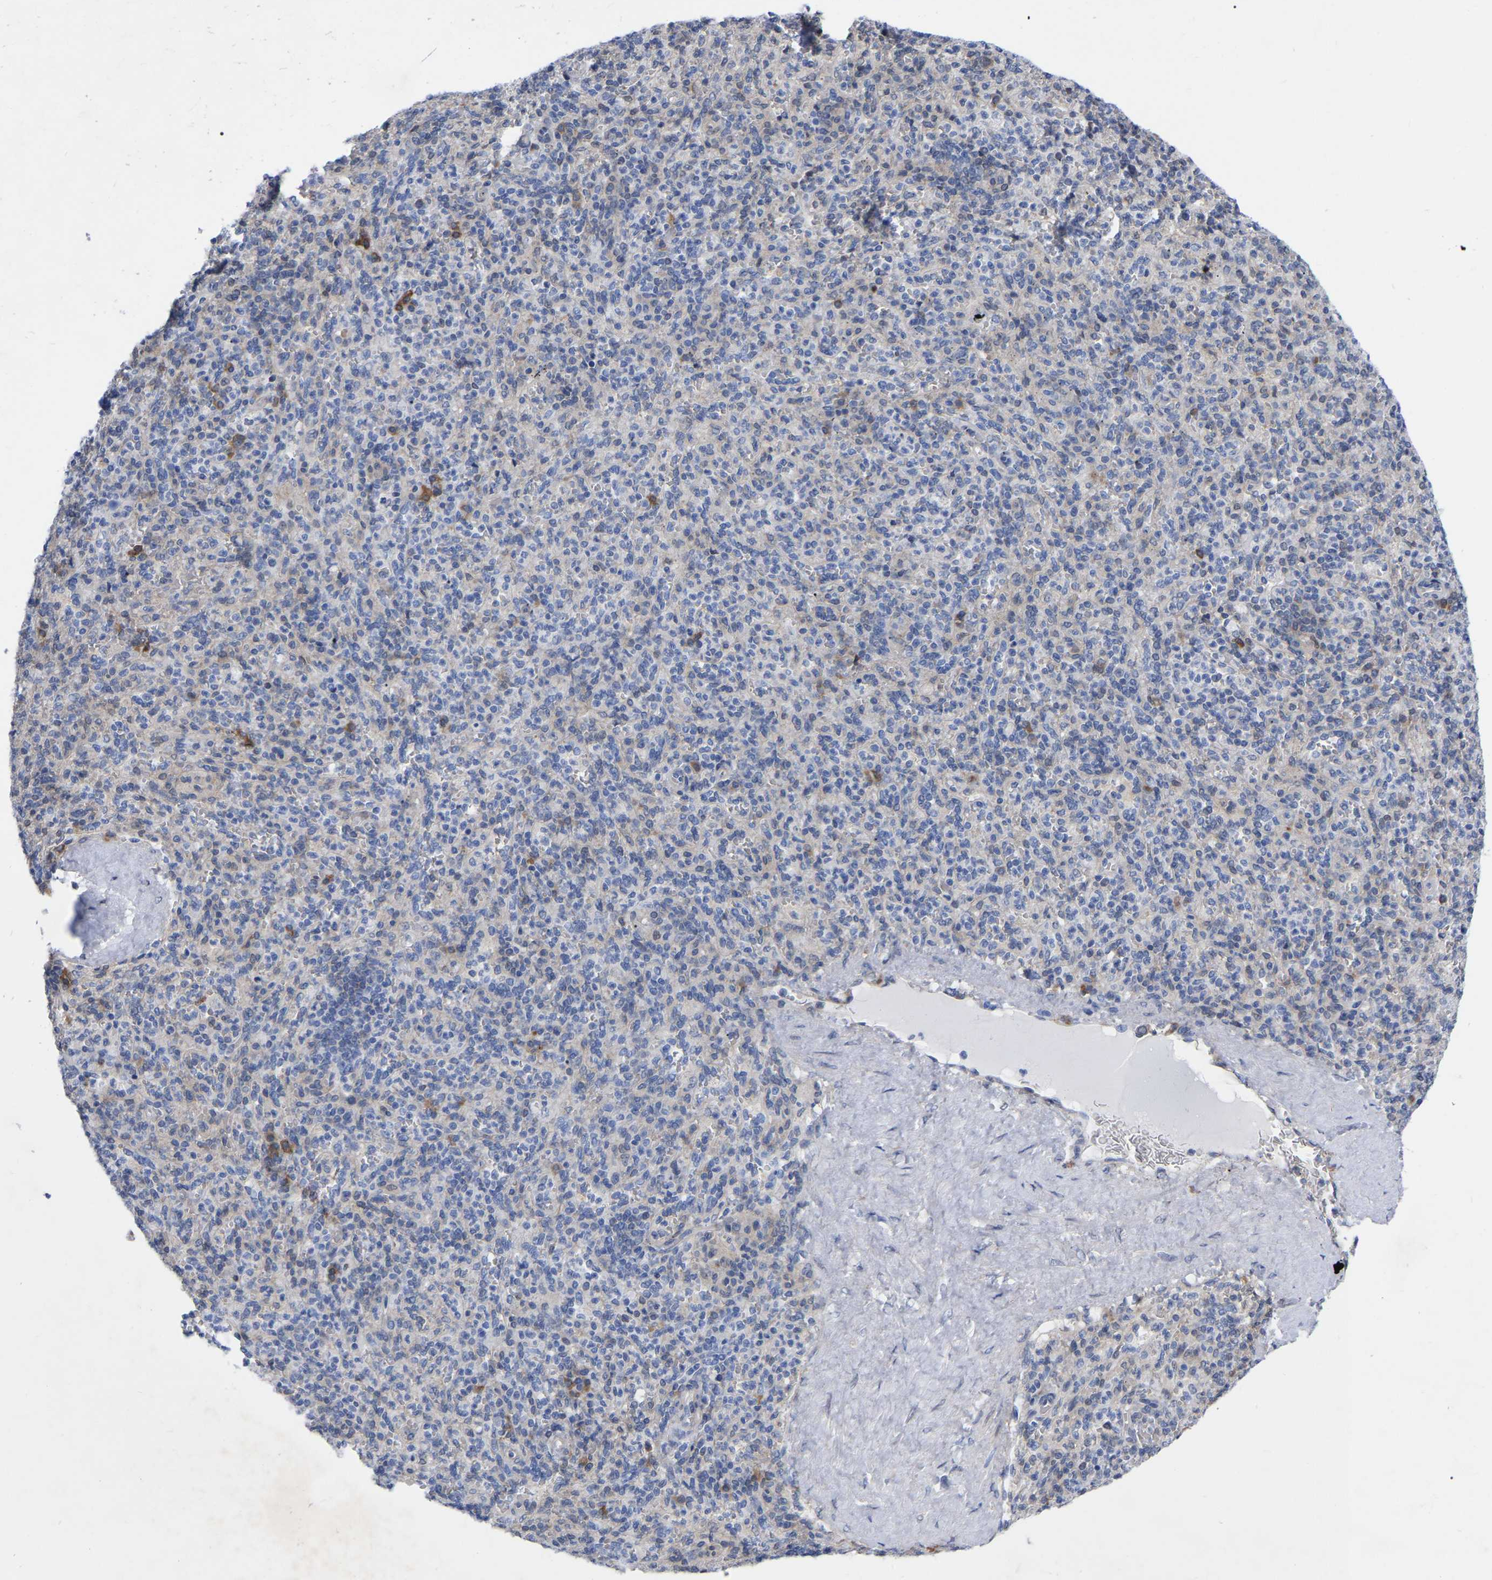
{"staining": {"intensity": "weak", "quantity": "25%-75%", "location": "cytoplasmic/membranous"}, "tissue": "spleen", "cell_type": "Cells in red pulp", "image_type": "normal", "snomed": [{"axis": "morphology", "description": "Normal tissue, NOS"}, {"axis": "topography", "description": "Spleen"}], "caption": "Spleen was stained to show a protein in brown. There is low levels of weak cytoplasmic/membranous positivity in about 25%-75% of cells in red pulp. (DAB (3,3'-diaminobenzidine) = brown stain, brightfield microscopy at high magnification).", "gene": "UBE4B", "patient": {"sex": "male", "age": 36}}